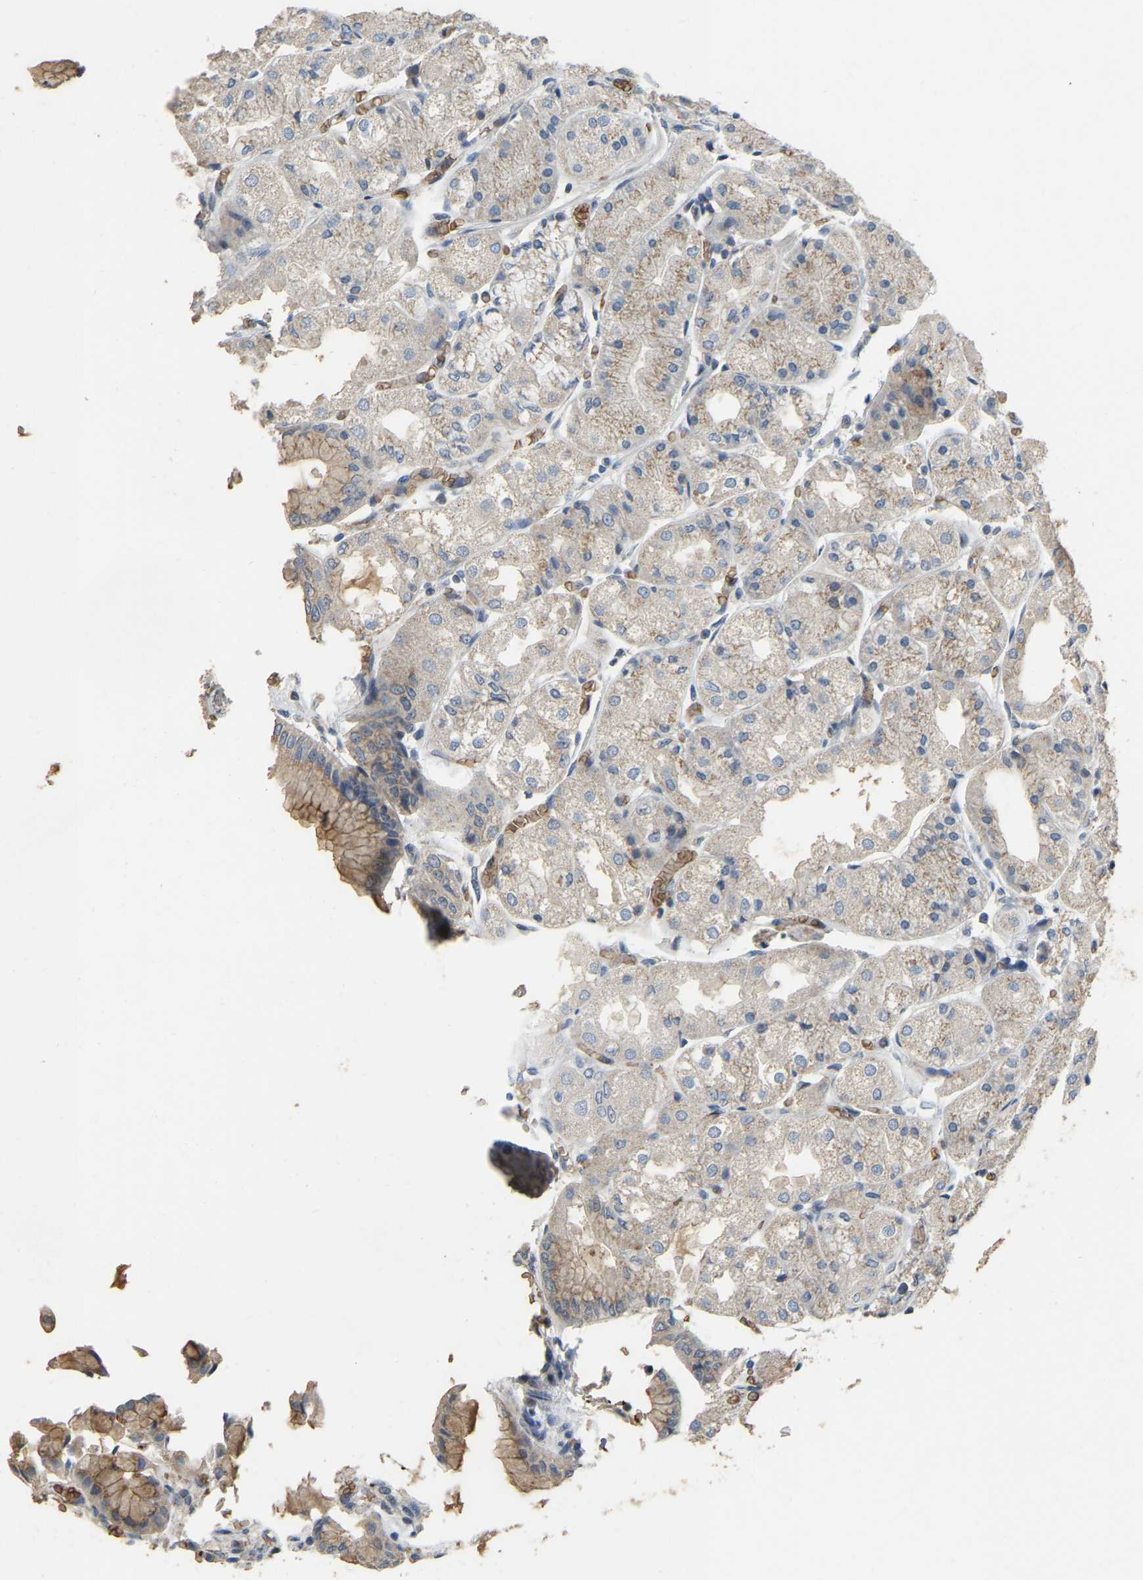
{"staining": {"intensity": "moderate", "quantity": "25%-75%", "location": "cytoplasmic/membranous"}, "tissue": "stomach", "cell_type": "Glandular cells", "image_type": "normal", "snomed": [{"axis": "morphology", "description": "Normal tissue, NOS"}, {"axis": "topography", "description": "Stomach, upper"}], "caption": "Stomach stained with DAB immunohistochemistry displays medium levels of moderate cytoplasmic/membranous expression in about 25%-75% of glandular cells.", "gene": "CFAP298", "patient": {"sex": "male", "age": 72}}